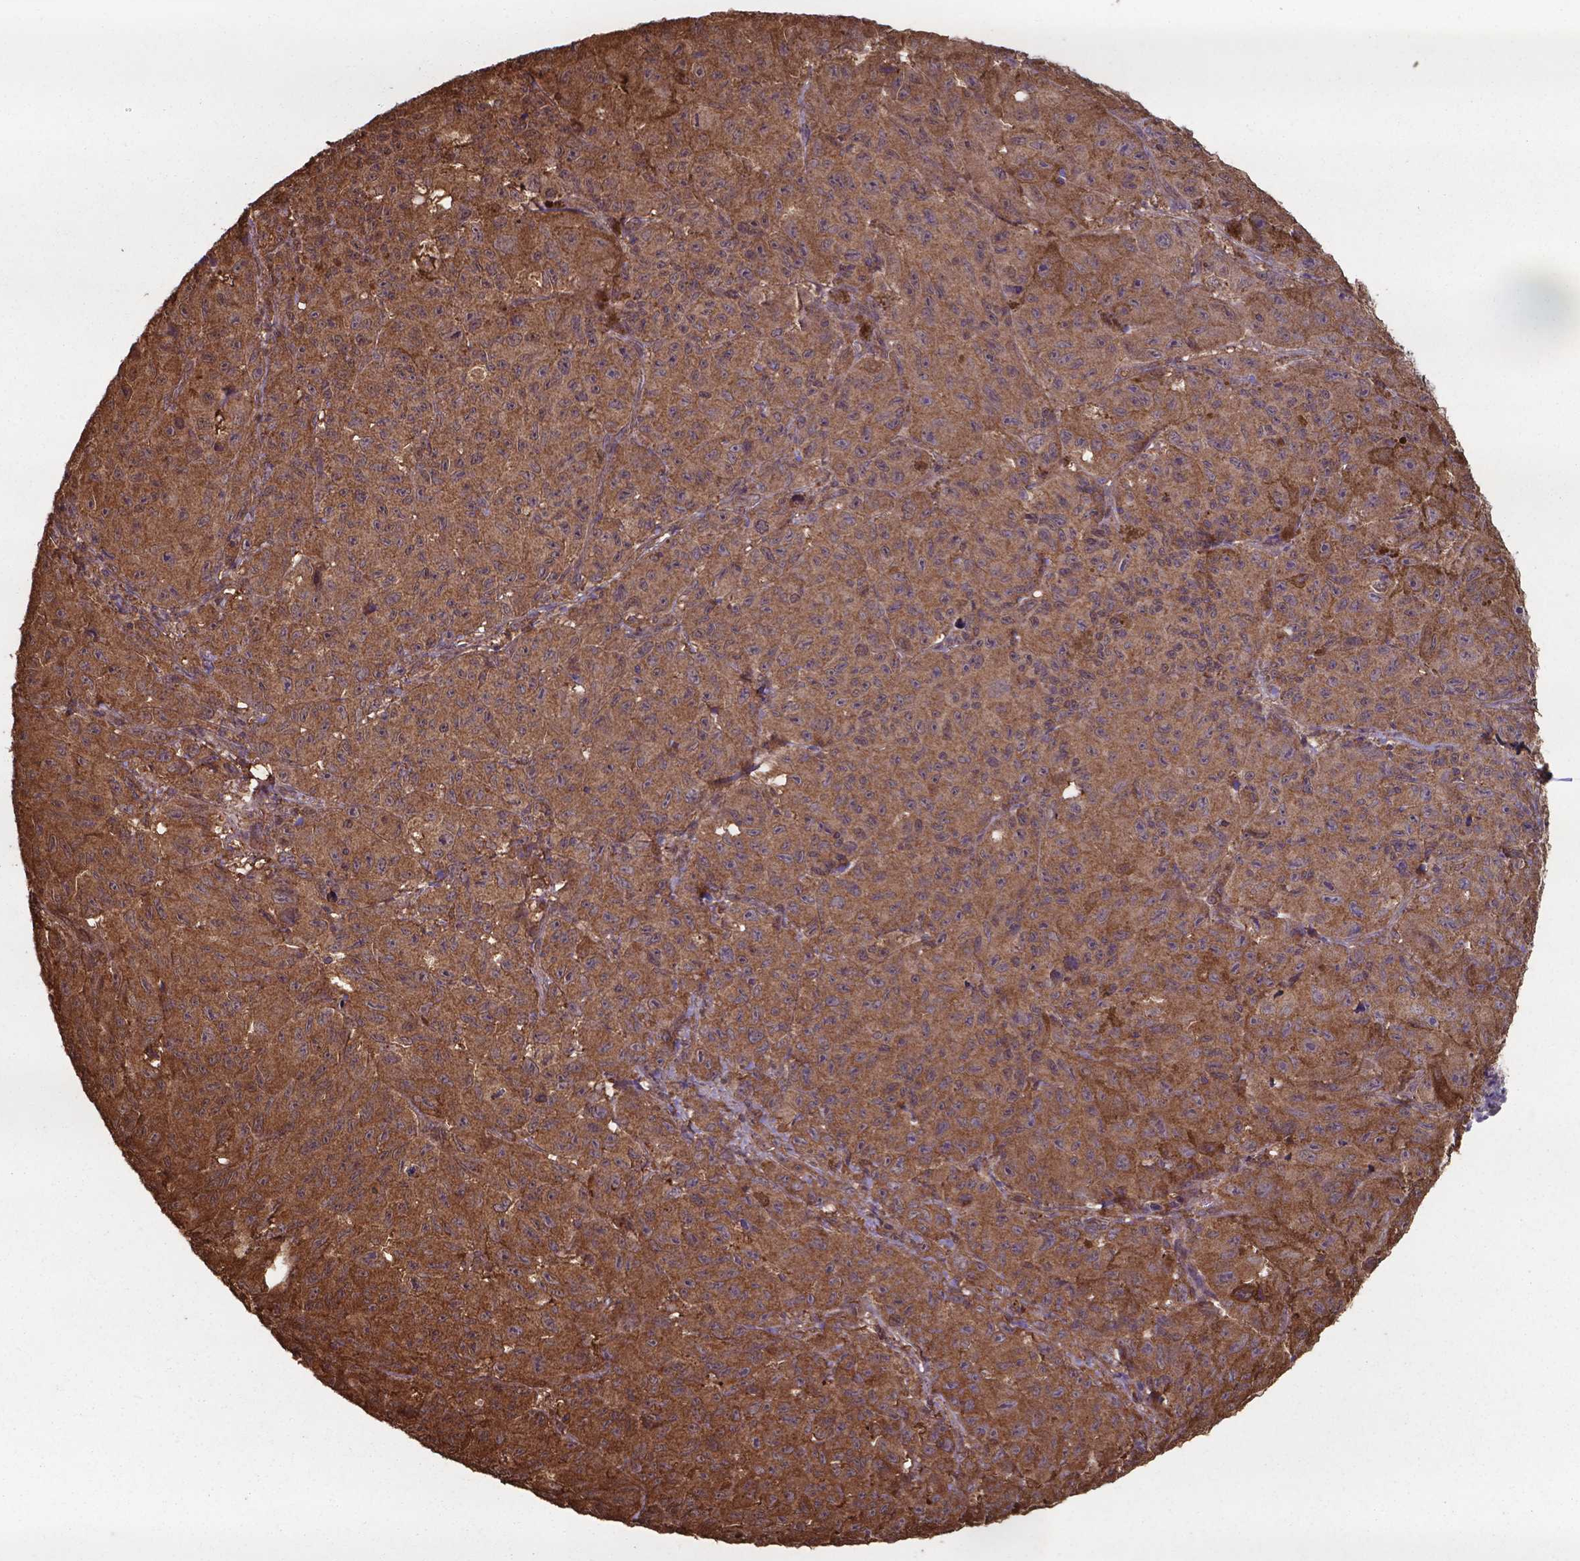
{"staining": {"intensity": "moderate", "quantity": ">75%", "location": "cytoplasmic/membranous,nuclear"}, "tissue": "melanoma", "cell_type": "Tumor cells", "image_type": "cancer", "snomed": [{"axis": "morphology", "description": "Malignant melanoma, NOS"}, {"axis": "topography", "description": "Vulva, labia, clitoris and Bartholin´s gland, NO"}], "caption": "Moderate cytoplasmic/membranous and nuclear protein positivity is seen in approximately >75% of tumor cells in melanoma.", "gene": "CHP2", "patient": {"sex": "female", "age": 75}}